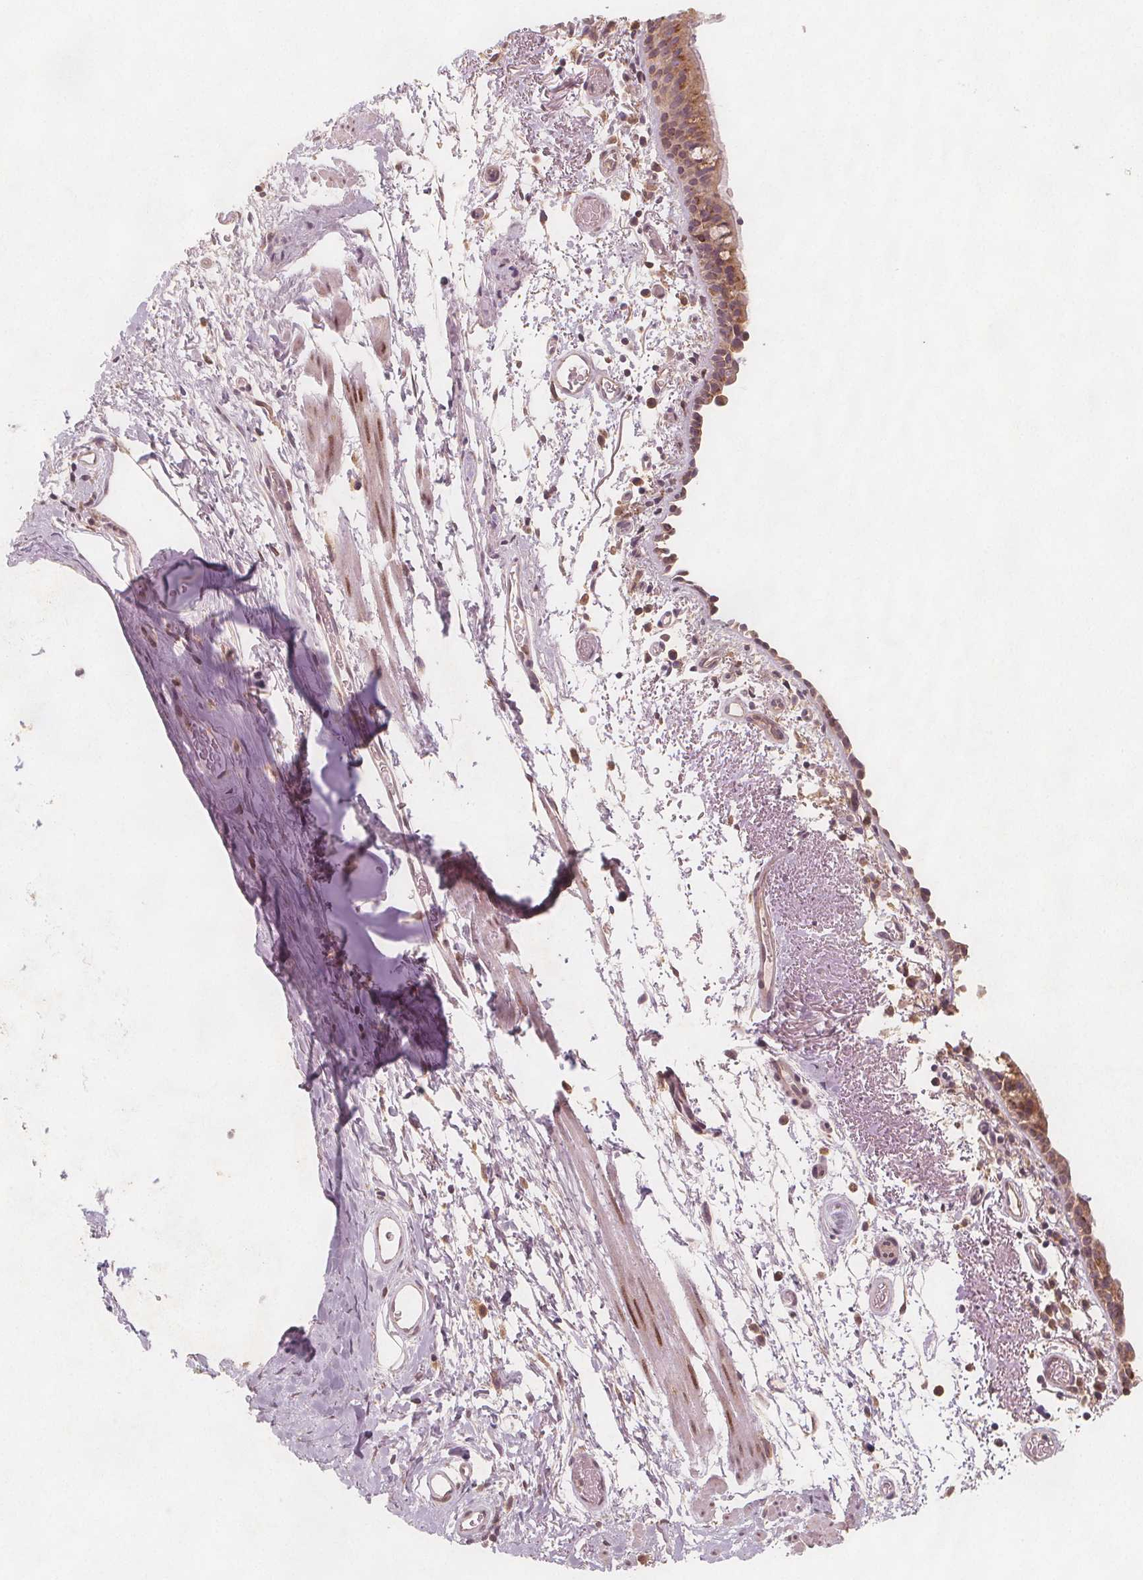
{"staining": {"intensity": "moderate", "quantity": "25%-75%", "location": "cytoplasmic/membranous"}, "tissue": "bronchus", "cell_type": "Respiratory epithelial cells", "image_type": "normal", "snomed": [{"axis": "morphology", "description": "Normal tissue, NOS"}, {"axis": "morphology", "description": "Adenocarcinoma, NOS"}, {"axis": "topography", "description": "Bronchus"}], "caption": "A medium amount of moderate cytoplasmic/membranous positivity is identified in about 25%-75% of respiratory epithelial cells in unremarkable bronchus. Immunohistochemistry (ihc) stains the protein in brown and the nuclei are stained blue.", "gene": "NCSTN", "patient": {"sex": "male", "age": 68}}